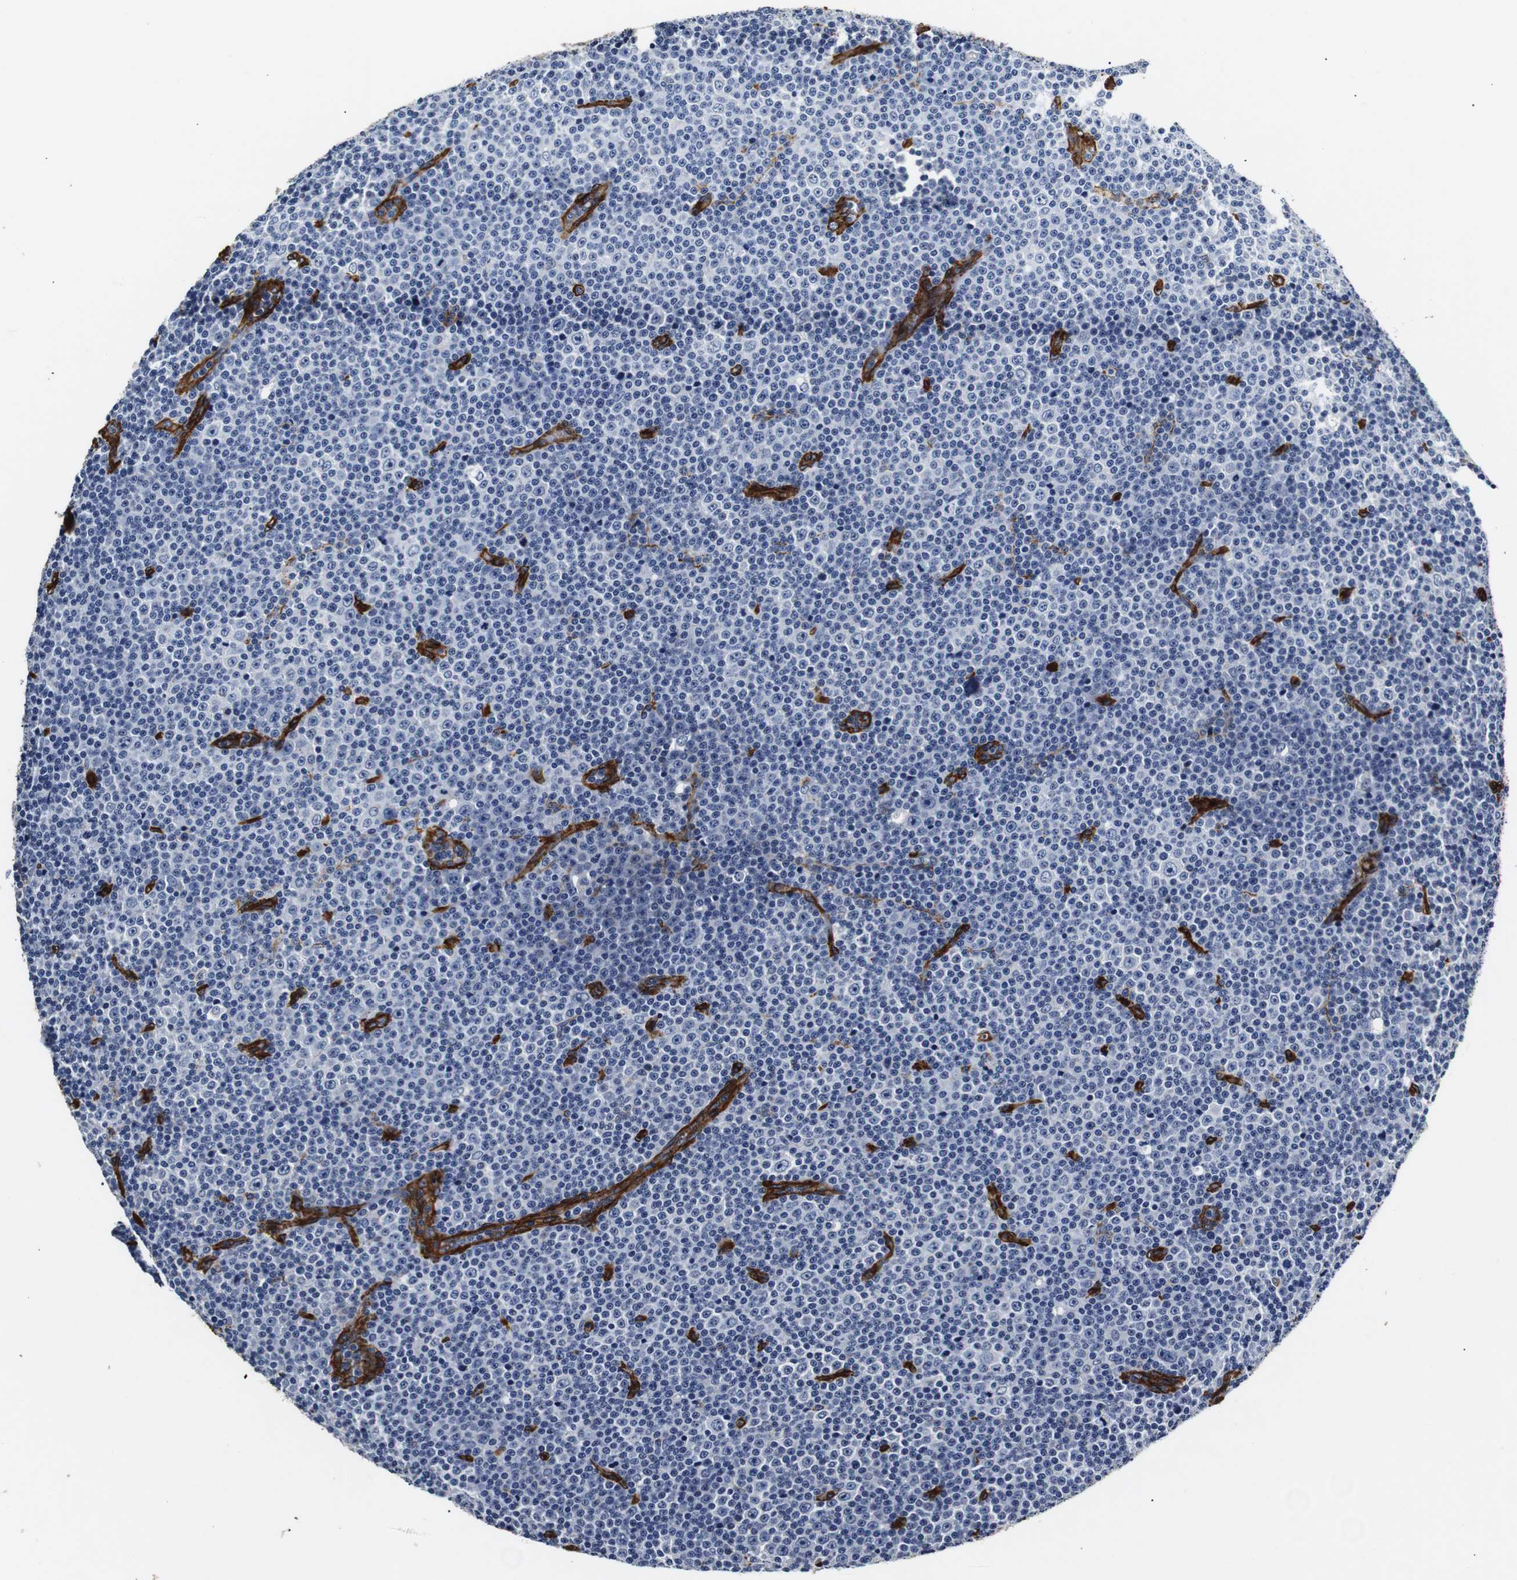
{"staining": {"intensity": "negative", "quantity": "none", "location": "none"}, "tissue": "lymphoma", "cell_type": "Tumor cells", "image_type": "cancer", "snomed": [{"axis": "morphology", "description": "Malignant lymphoma, non-Hodgkin's type, Low grade"}, {"axis": "topography", "description": "Lymph node"}], "caption": "Immunohistochemistry of human malignant lymphoma, non-Hodgkin's type (low-grade) reveals no staining in tumor cells. The staining was performed using DAB (3,3'-diaminobenzidine) to visualize the protein expression in brown, while the nuclei were stained in blue with hematoxylin (Magnification: 20x).", "gene": "CAV2", "patient": {"sex": "female", "age": 67}}